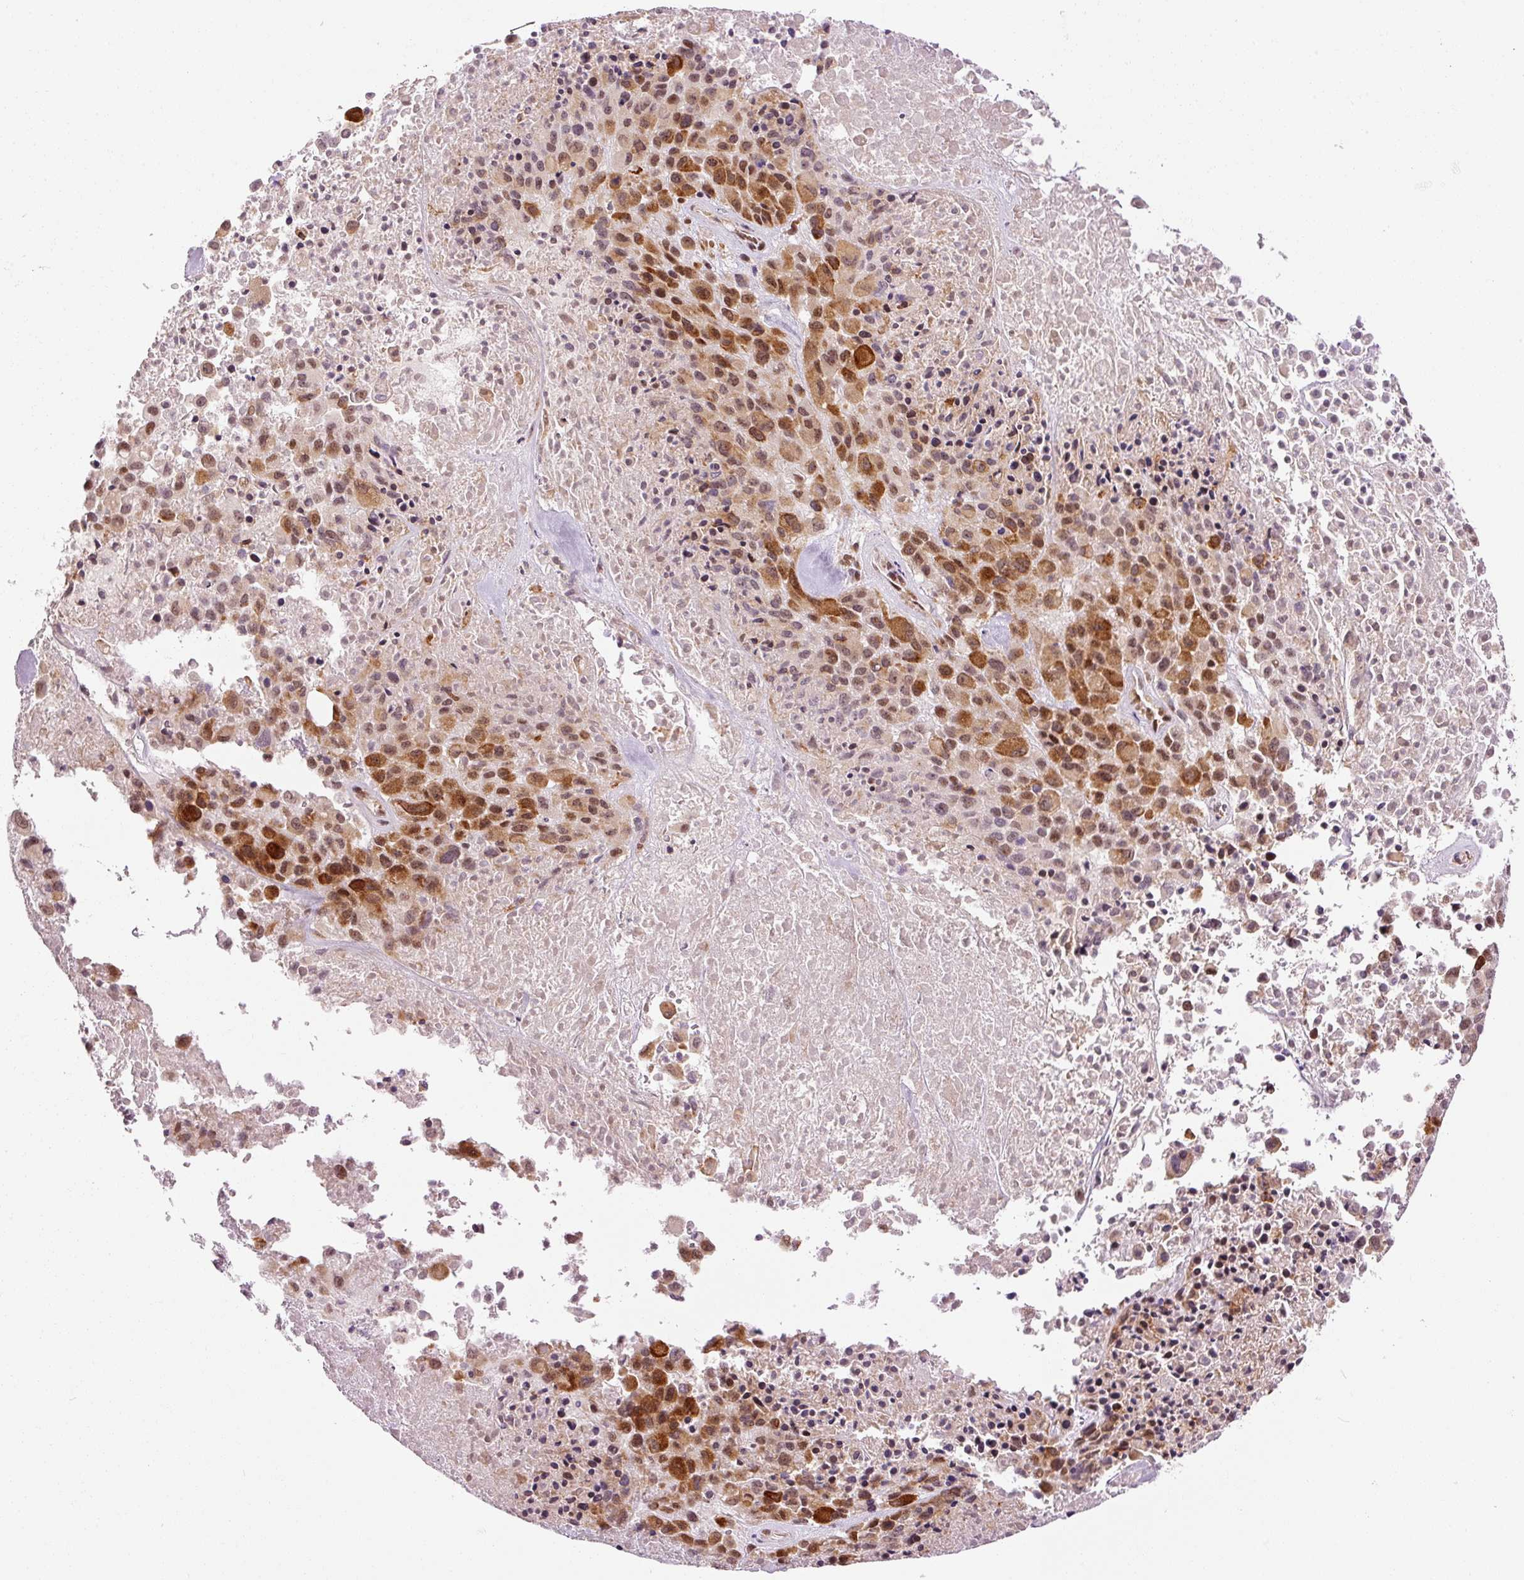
{"staining": {"intensity": "moderate", "quantity": ">75%", "location": "cytoplasmic/membranous,nuclear"}, "tissue": "melanoma", "cell_type": "Tumor cells", "image_type": "cancer", "snomed": [{"axis": "morphology", "description": "Malignant melanoma, Metastatic site"}, {"axis": "topography", "description": "Skin"}], "caption": "DAB immunohistochemical staining of melanoma reveals moderate cytoplasmic/membranous and nuclear protein expression in about >75% of tumor cells.", "gene": "ANKRD20A1", "patient": {"sex": "female", "age": 81}}